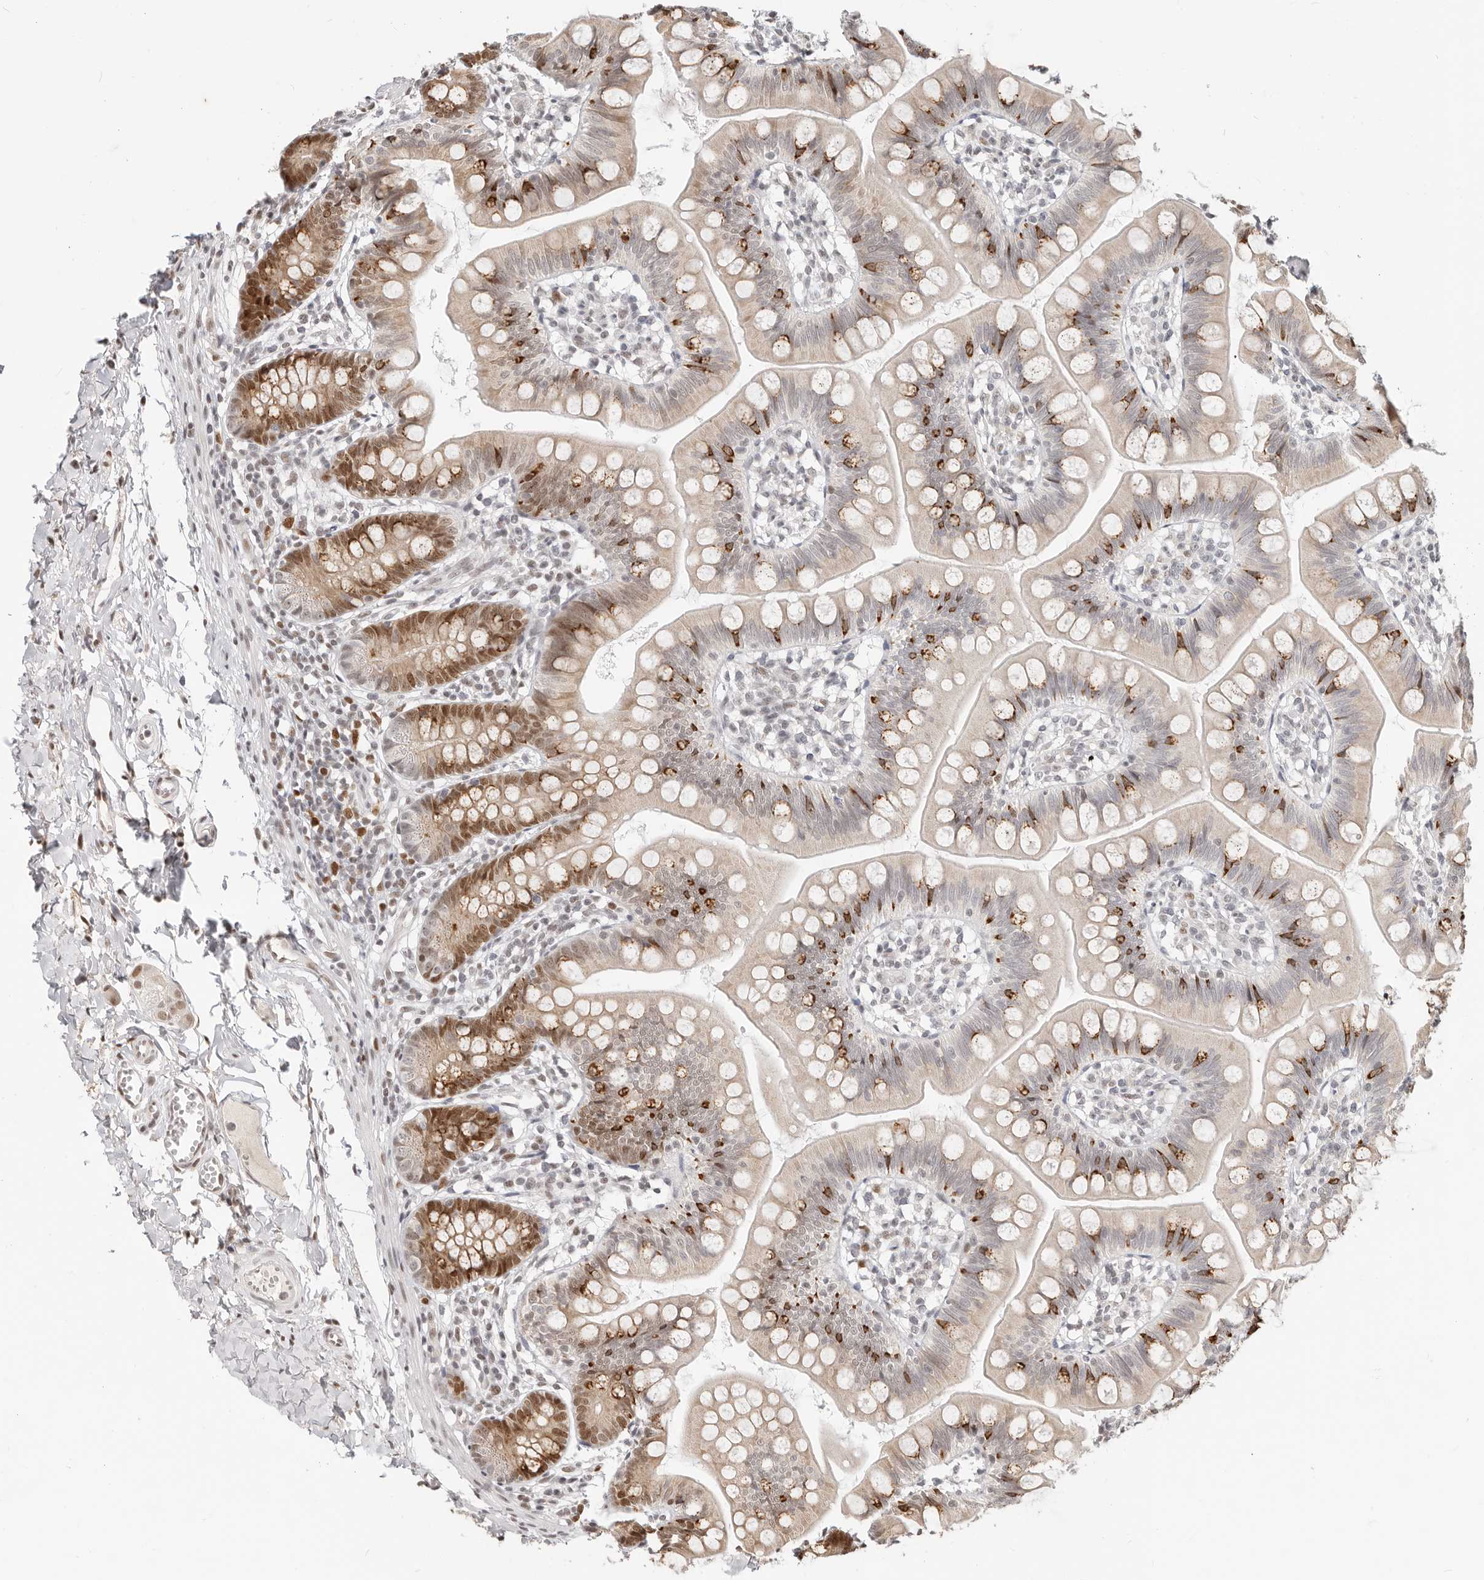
{"staining": {"intensity": "strong", "quantity": "25%-75%", "location": "cytoplasmic/membranous,nuclear"}, "tissue": "small intestine", "cell_type": "Glandular cells", "image_type": "normal", "snomed": [{"axis": "morphology", "description": "Normal tissue, NOS"}, {"axis": "topography", "description": "Small intestine"}], "caption": "A brown stain highlights strong cytoplasmic/membranous,nuclear expression of a protein in glandular cells of normal human small intestine. (DAB (3,3'-diaminobenzidine) = brown stain, brightfield microscopy at high magnification).", "gene": "RFC2", "patient": {"sex": "male", "age": 7}}